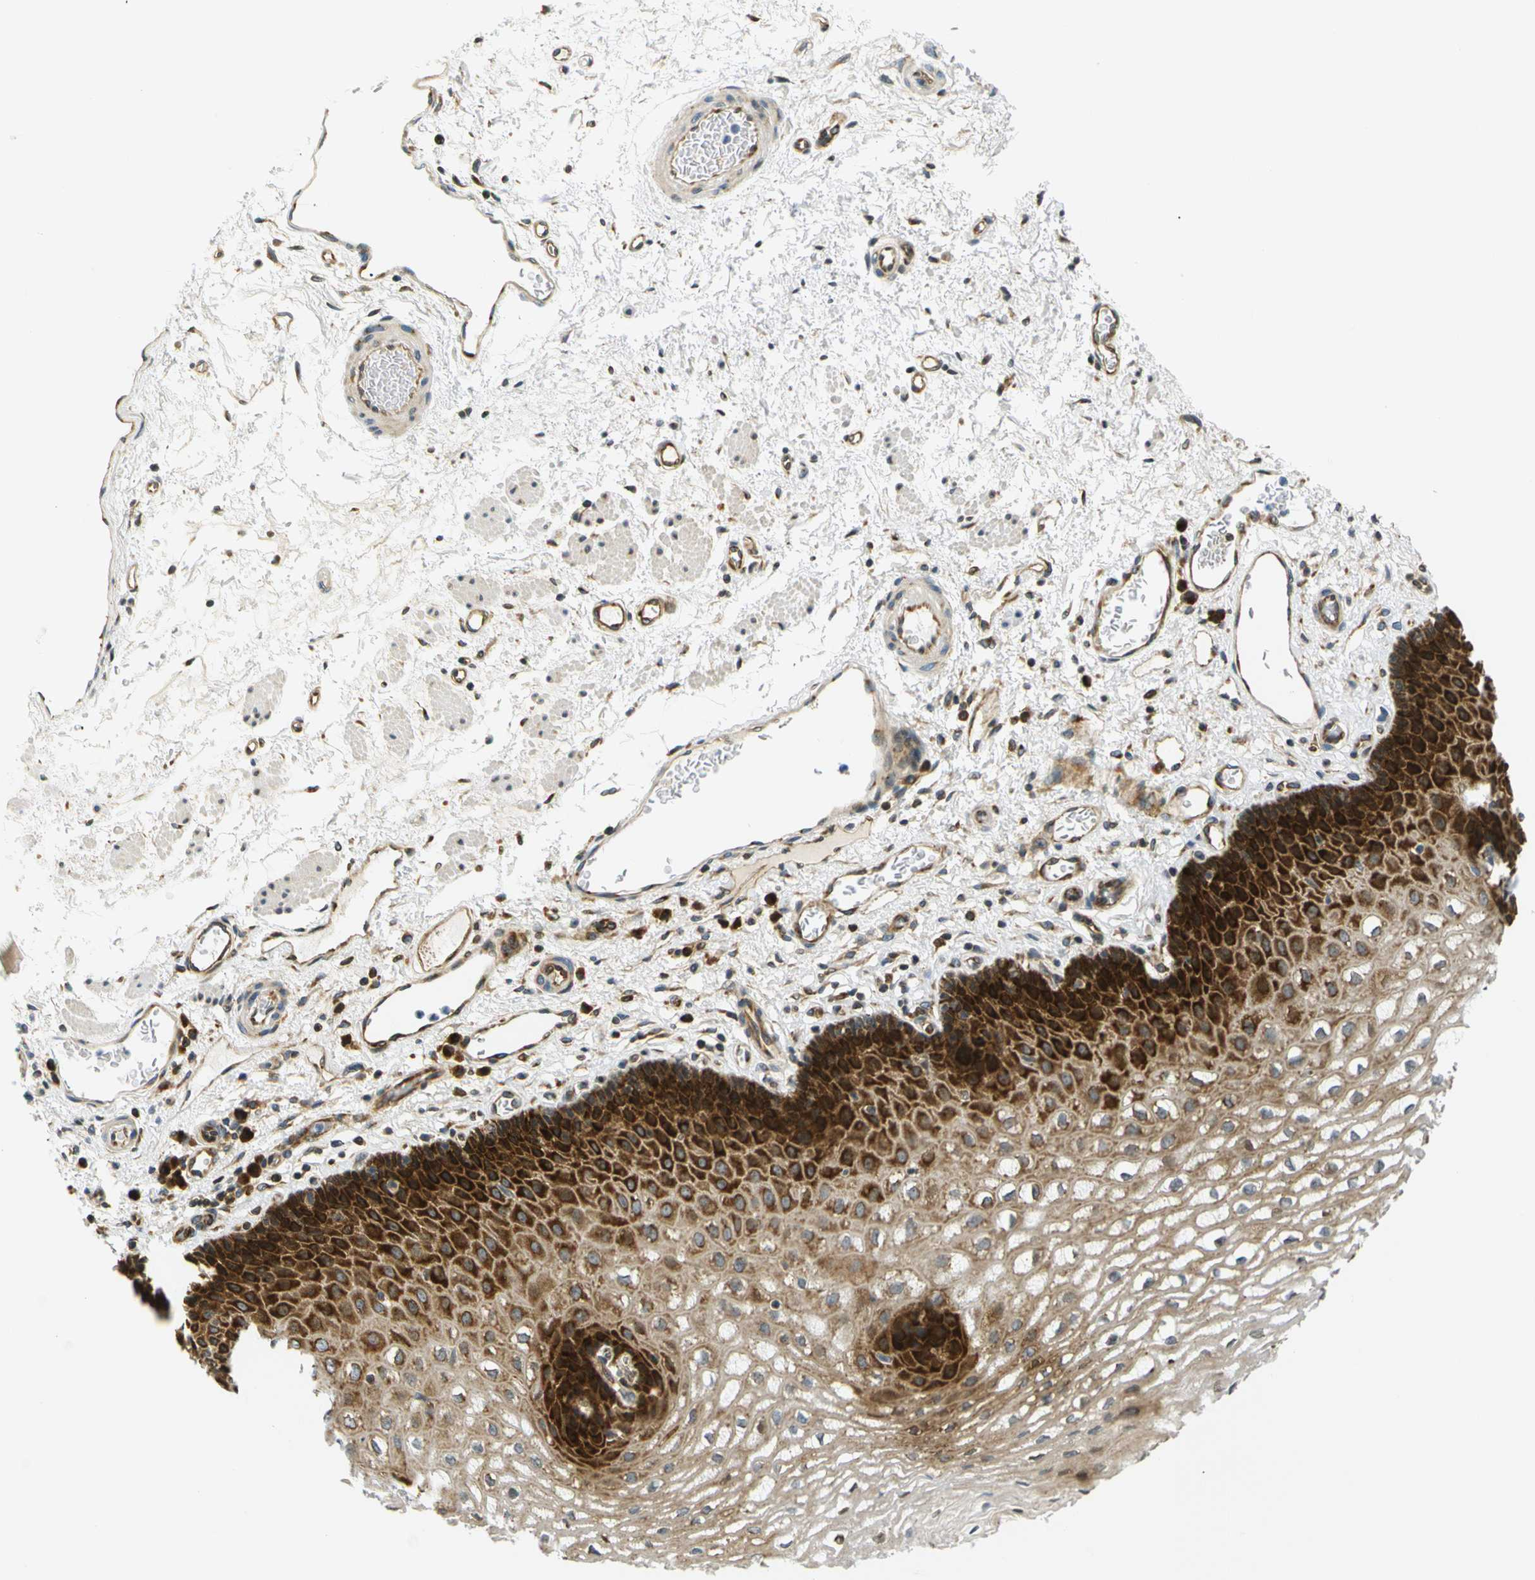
{"staining": {"intensity": "strong", "quantity": "25%-75%", "location": "cytoplasmic/membranous"}, "tissue": "esophagus", "cell_type": "Squamous epithelial cells", "image_type": "normal", "snomed": [{"axis": "morphology", "description": "Normal tissue, NOS"}, {"axis": "topography", "description": "Esophagus"}], "caption": "Unremarkable esophagus displays strong cytoplasmic/membranous expression in about 25%-75% of squamous epithelial cells, visualized by immunohistochemistry. (Stains: DAB in brown, nuclei in blue, Microscopy: brightfield microscopy at high magnification).", "gene": "ABCE1", "patient": {"sex": "male", "age": 54}}